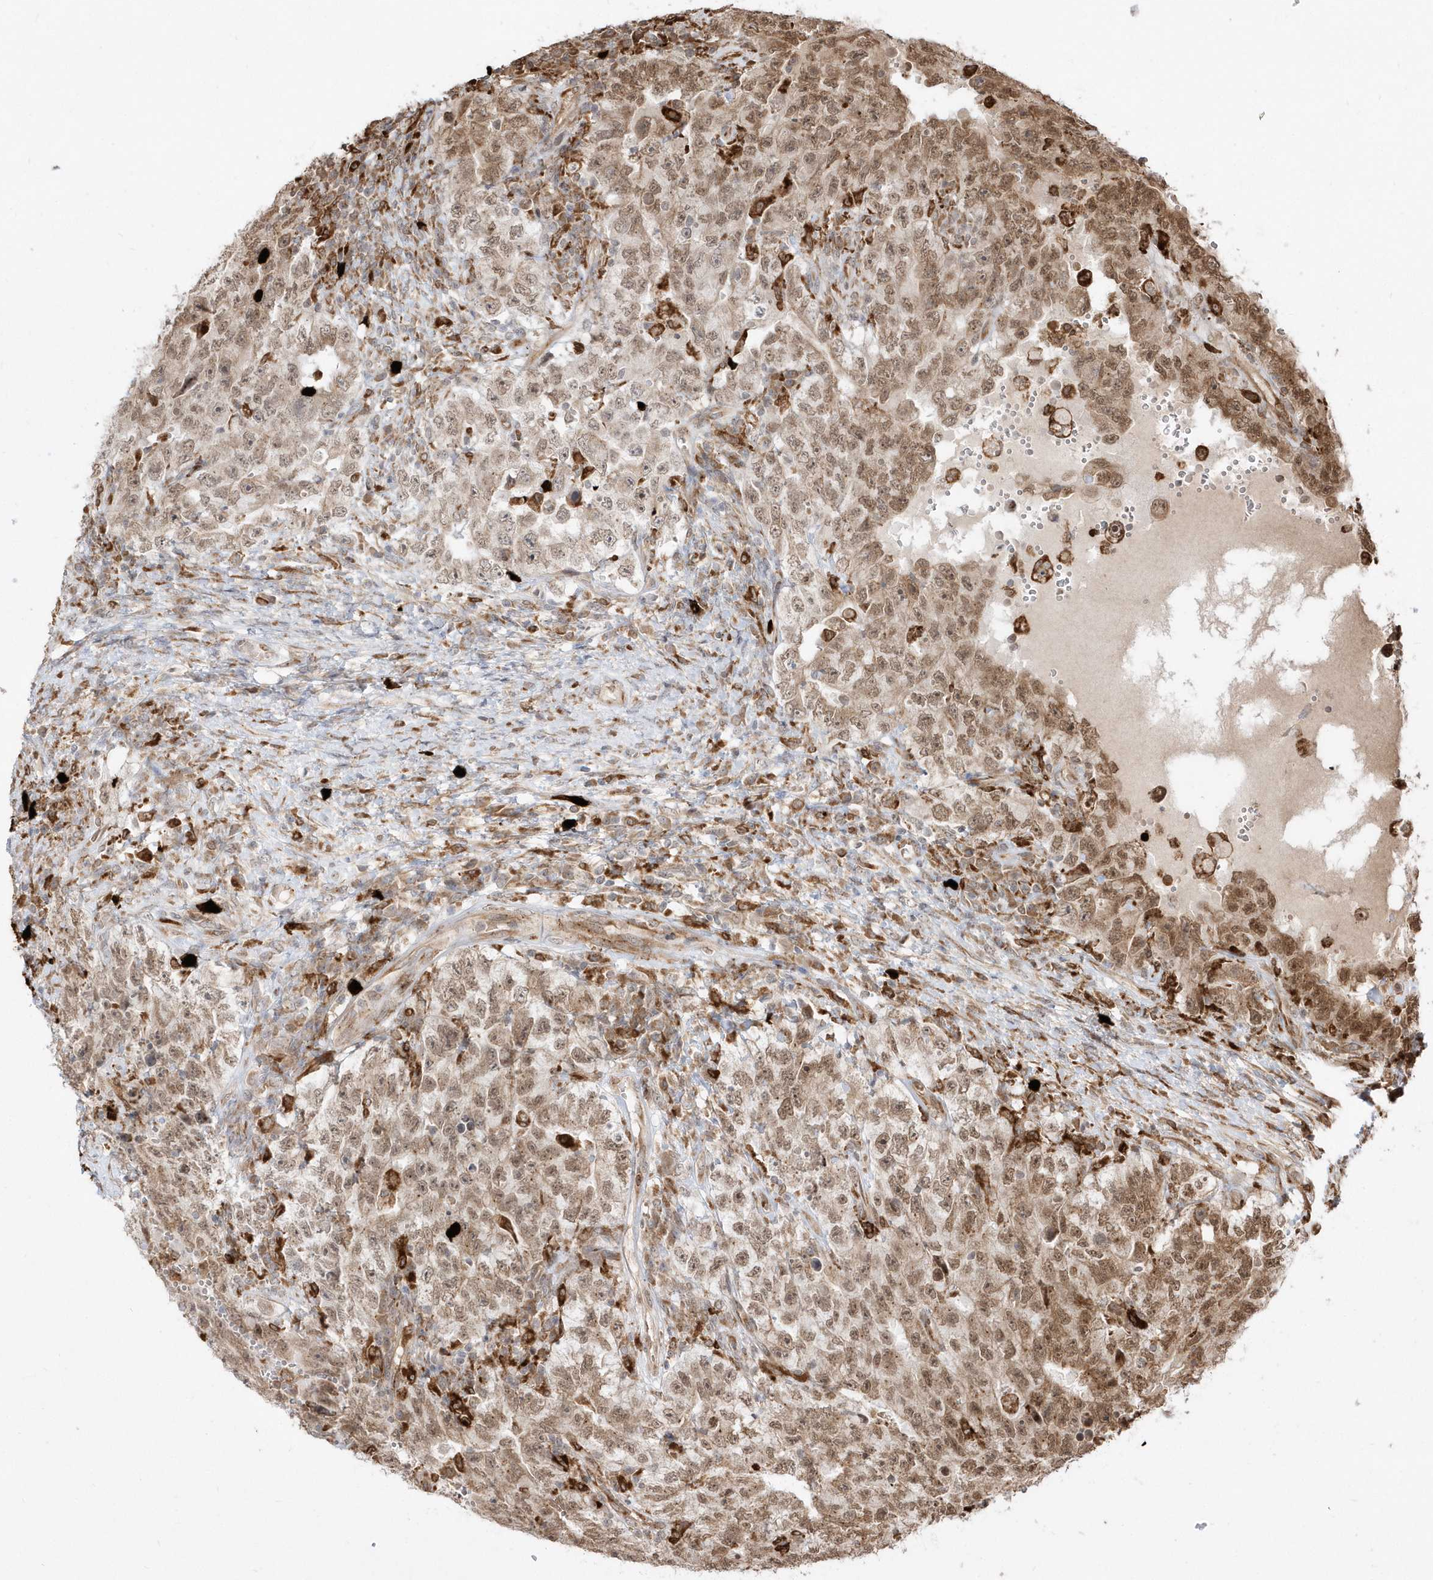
{"staining": {"intensity": "moderate", "quantity": ">75%", "location": "cytoplasmic/membranous,nuclear"}, "tissue": "testis cancer", "cell_type": "Tumor cells", "image_type": "cancer", "snomed": [{"axis": "morphology", "description": "Carcinoma, Embryonal, NOS"}, {"axis": "topography", "description": "Testis"}], "caption": "This photomicrograph exhibits immunohistochemistry staining of human embryonal carcinoma (testis), with medium moderate cytoplasmic/membranous and nuclear positivity in about >75% of tumor cells.", "gene": "EPC2", "patient": {"sex": "male", "age": 26}}